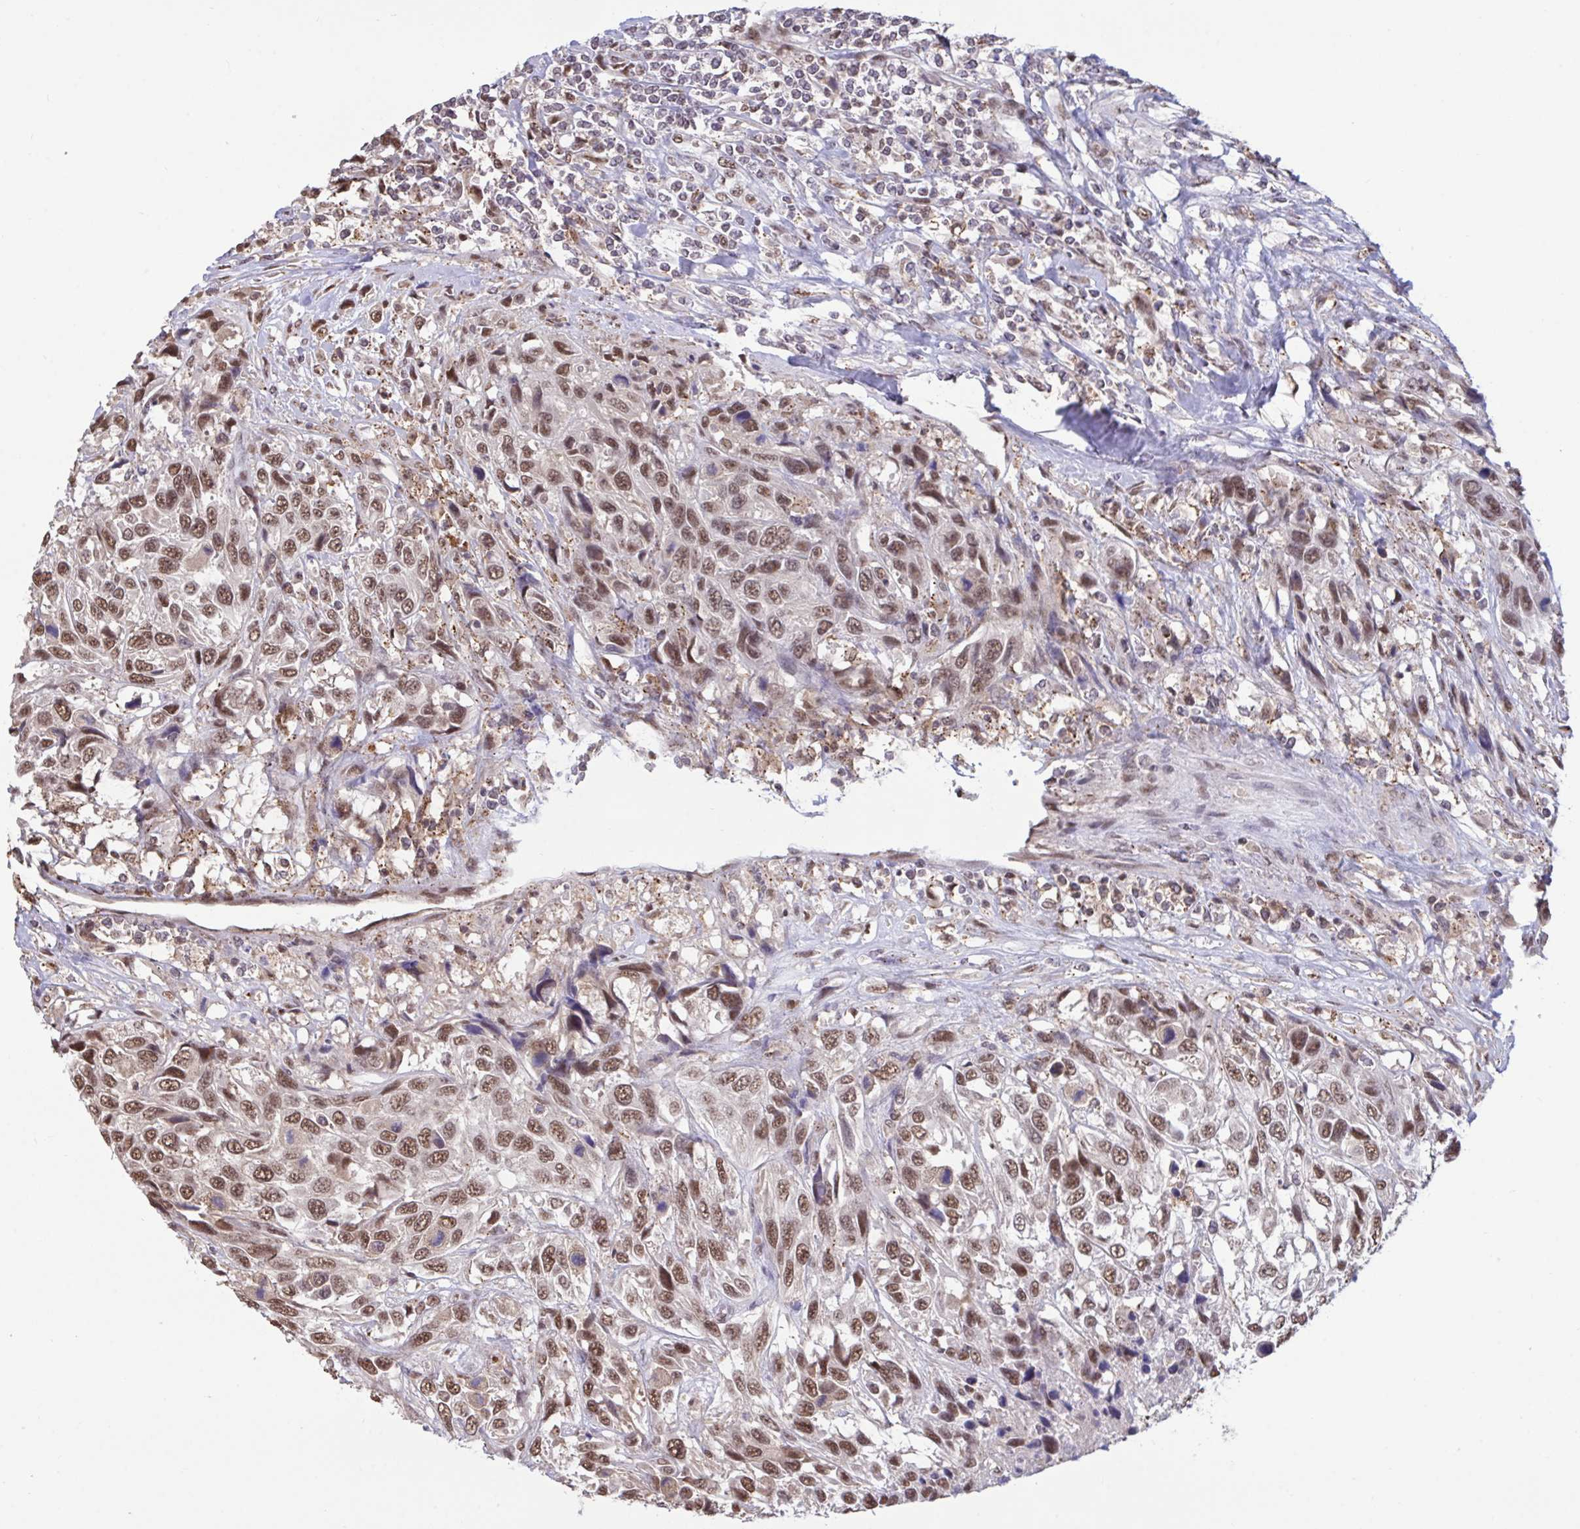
{"staining": {"intensity": "moderate", "quantity": ">75%", "location": "nuclear"}, "tissue": "urothelial cancer", "cell_type": "Tumor cells", "image_type": "cancer", "snomed": [{"axis": "morphology", "description": "Urothelial carcinoma, High grade"}, {"axis": "topography", "description": "Urinary bladder"}], "caption": "The immunohistochemical stain highlights moderate nuclear staining in tumor cells of urothelial cancer tissue.", "gene": "PUF60", "patient": {"sex": "female", "age": 70}}